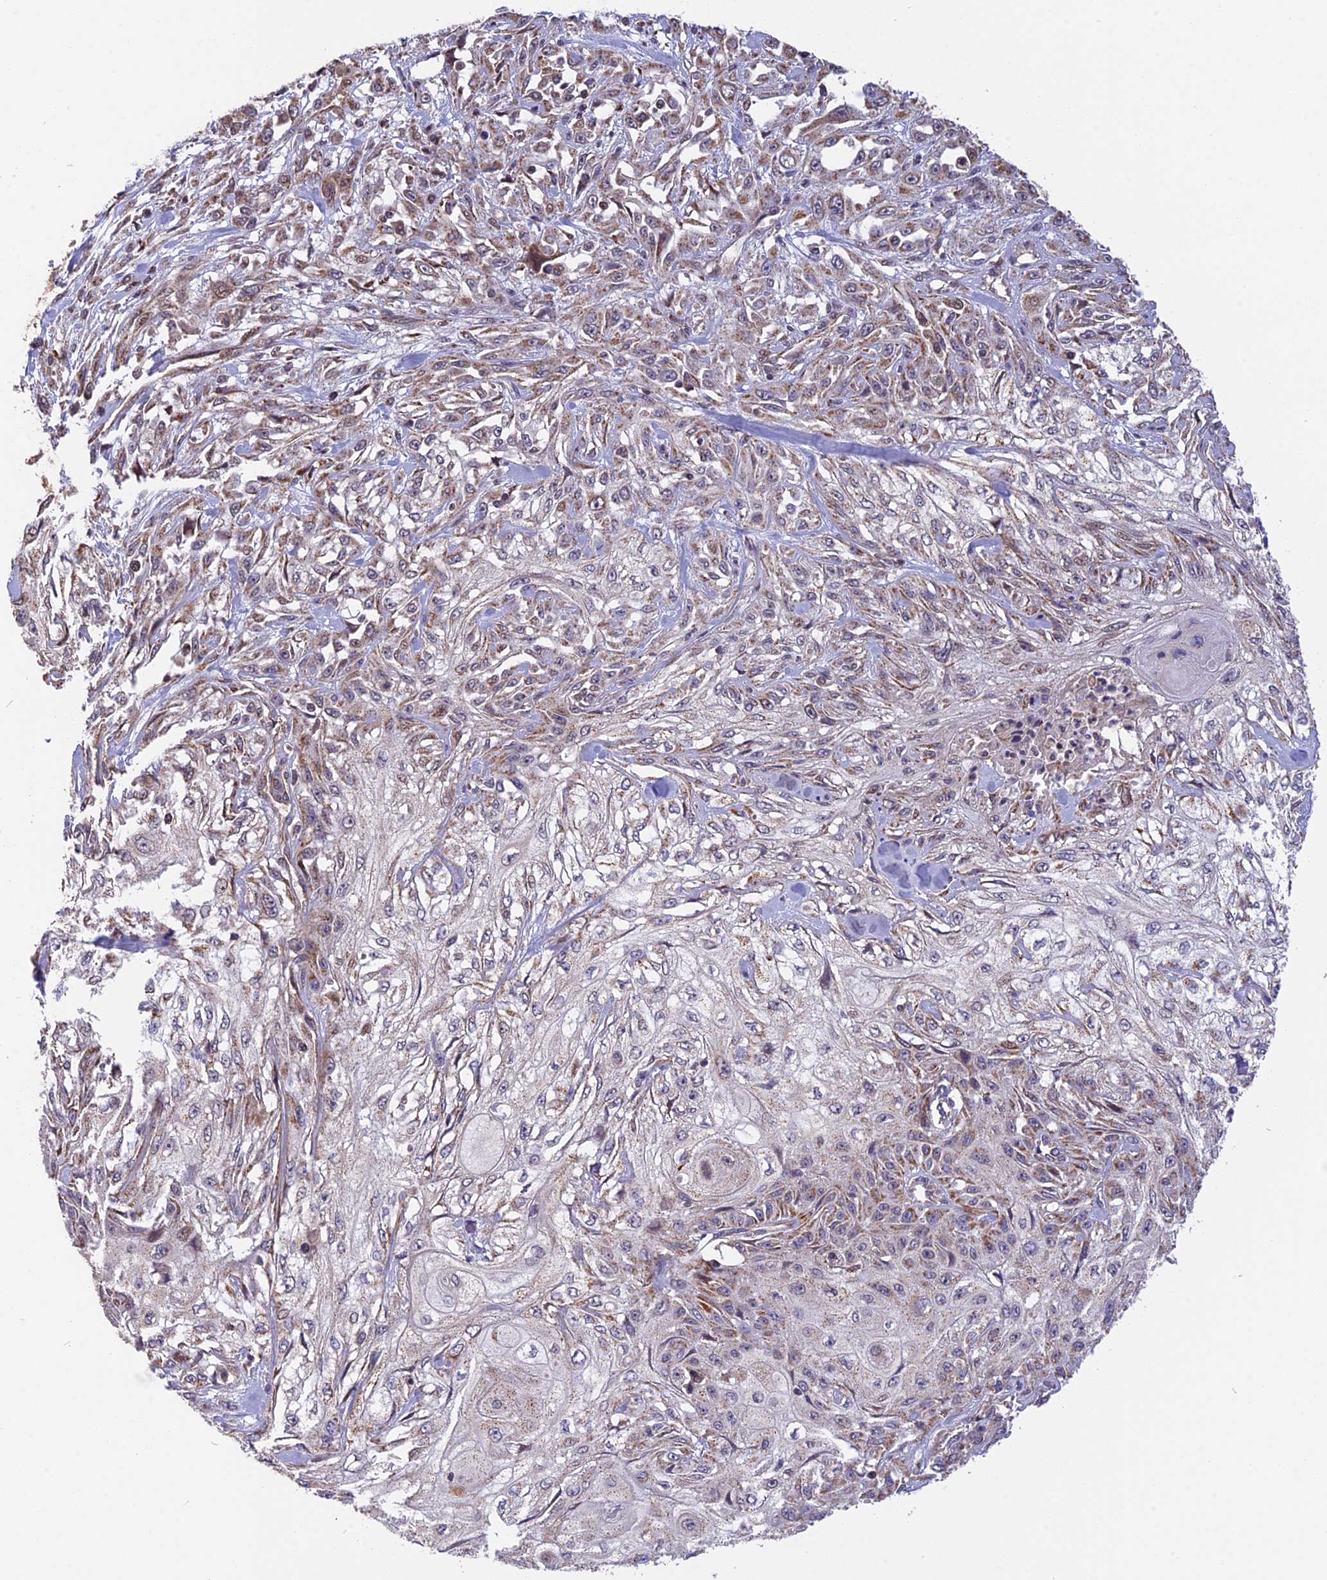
{"staining": {"intensity": "moderate", "quantity": "25%-75%", "location": "cytoplasmic/membranous"}, "tissue": "skin cancer", "cell_type": "Tumor cells", "image_type": "cancer", "snomed": [{"axis": "morphology", "description": "Squamous cell carcinoma, NOS"}, {"axis": "morphology", "description": "Squamous cell carcinoma, metastatic, NOS"}, {"axis": "topography", "description": "Skin"}, {"axis": "topography", "description": "Lymph node"}], "caption": "A medium amount of moderate cytoplasmic/membranous expression is identified in approximately 25%-75% of tumor cells in skin cancer (metastatic squamous cell carcinoma) tissue.", "gene": "RERGL", "patient": {"sex": "male", "age": 75}}